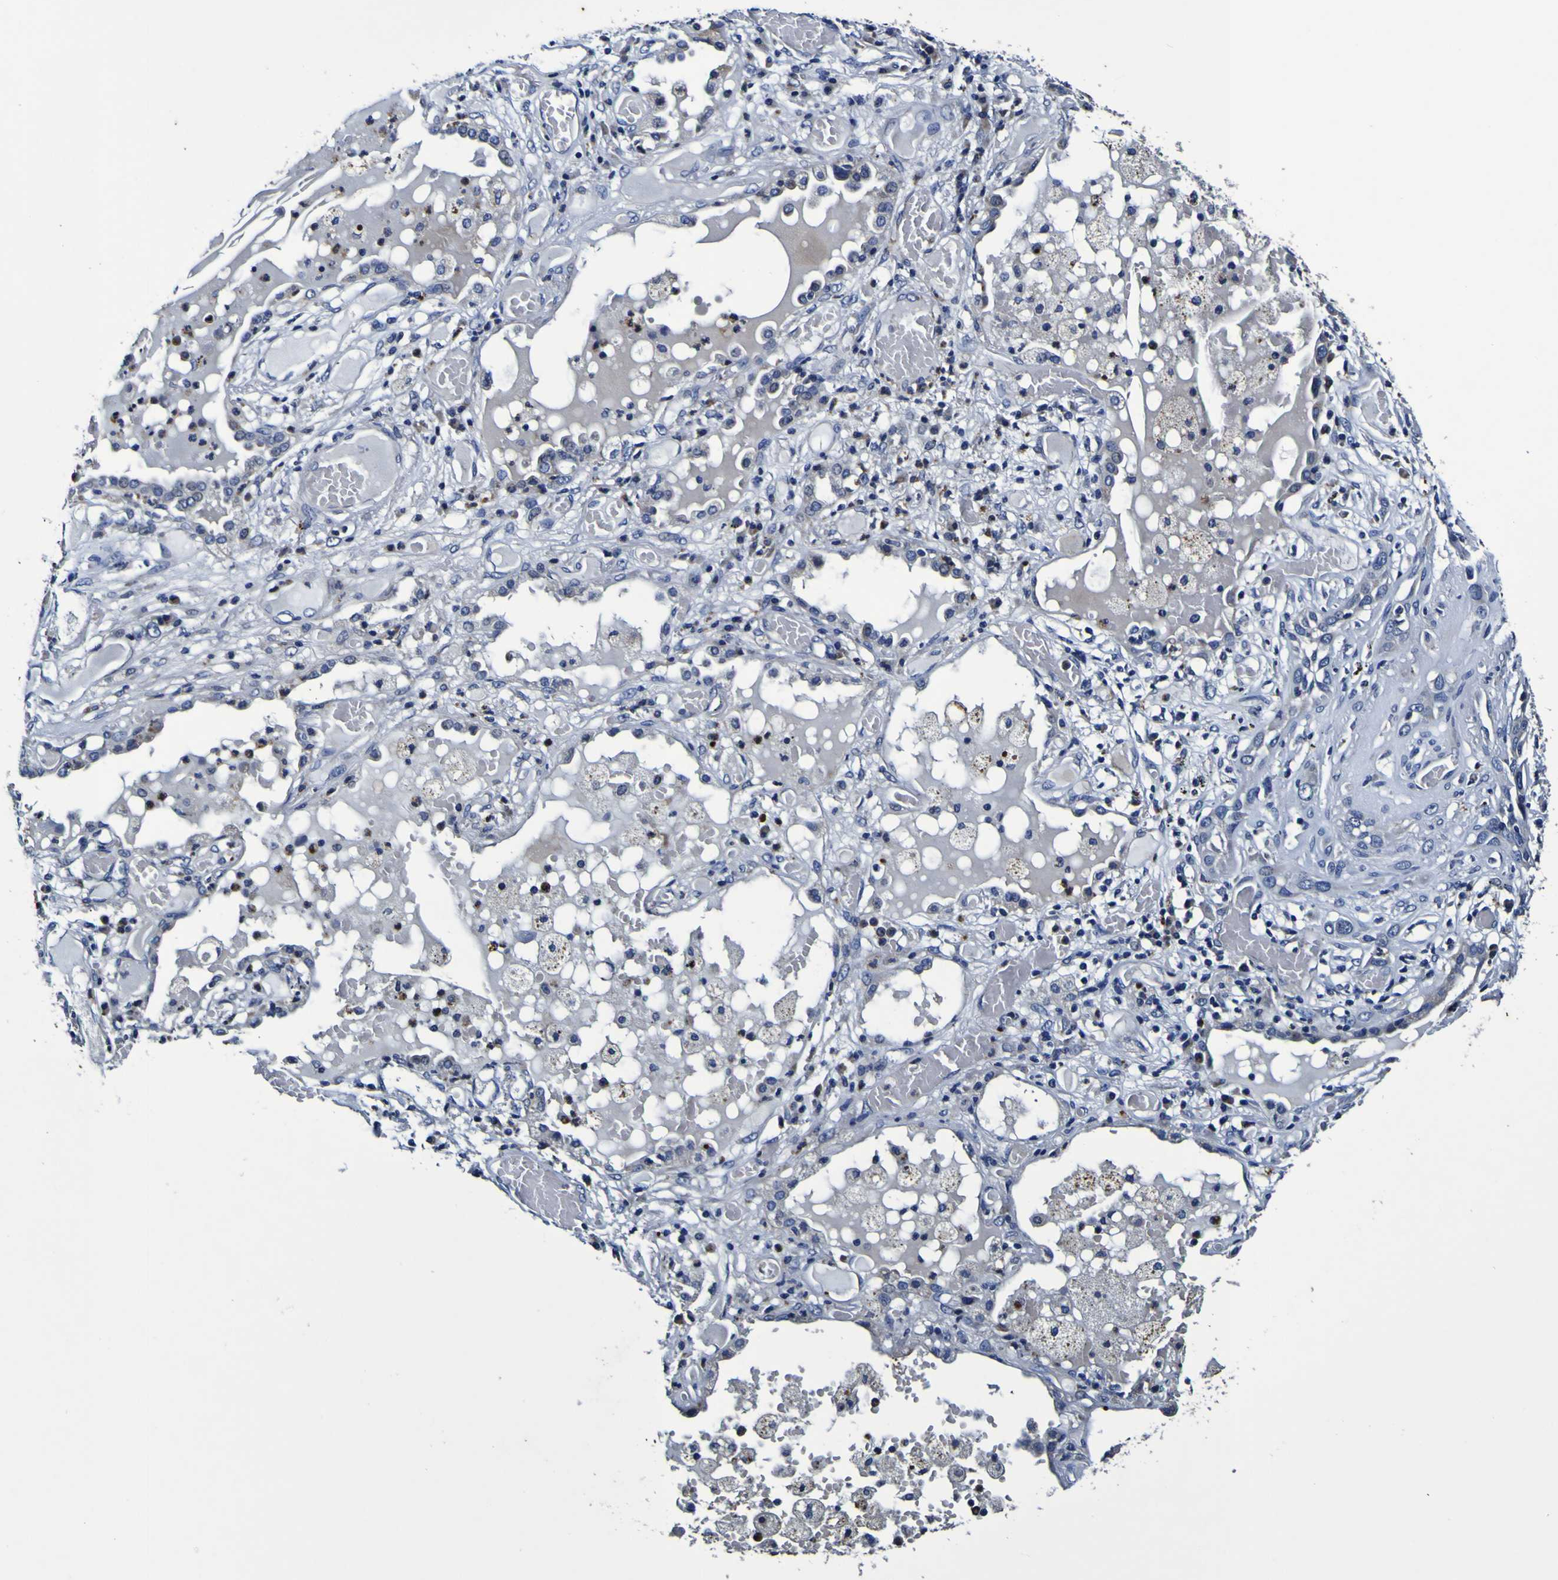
{"staining": {"intensity": "negative", "quantity": "none", "location": "none"}, "tissue": "lung cancer", "cell_type": "Tumor cells", "image_type": "cancer", "snomed": [{"axis": "morphology", "description": "Squamous cell carcinoma, NOS"}, {"axis": "topography", "description": "Lung"}], "caption": "There is no significant positivity in tumor cells of lung cancer.", "gene": "PANK4", "patient": {"sex": "male", "age": 71}}